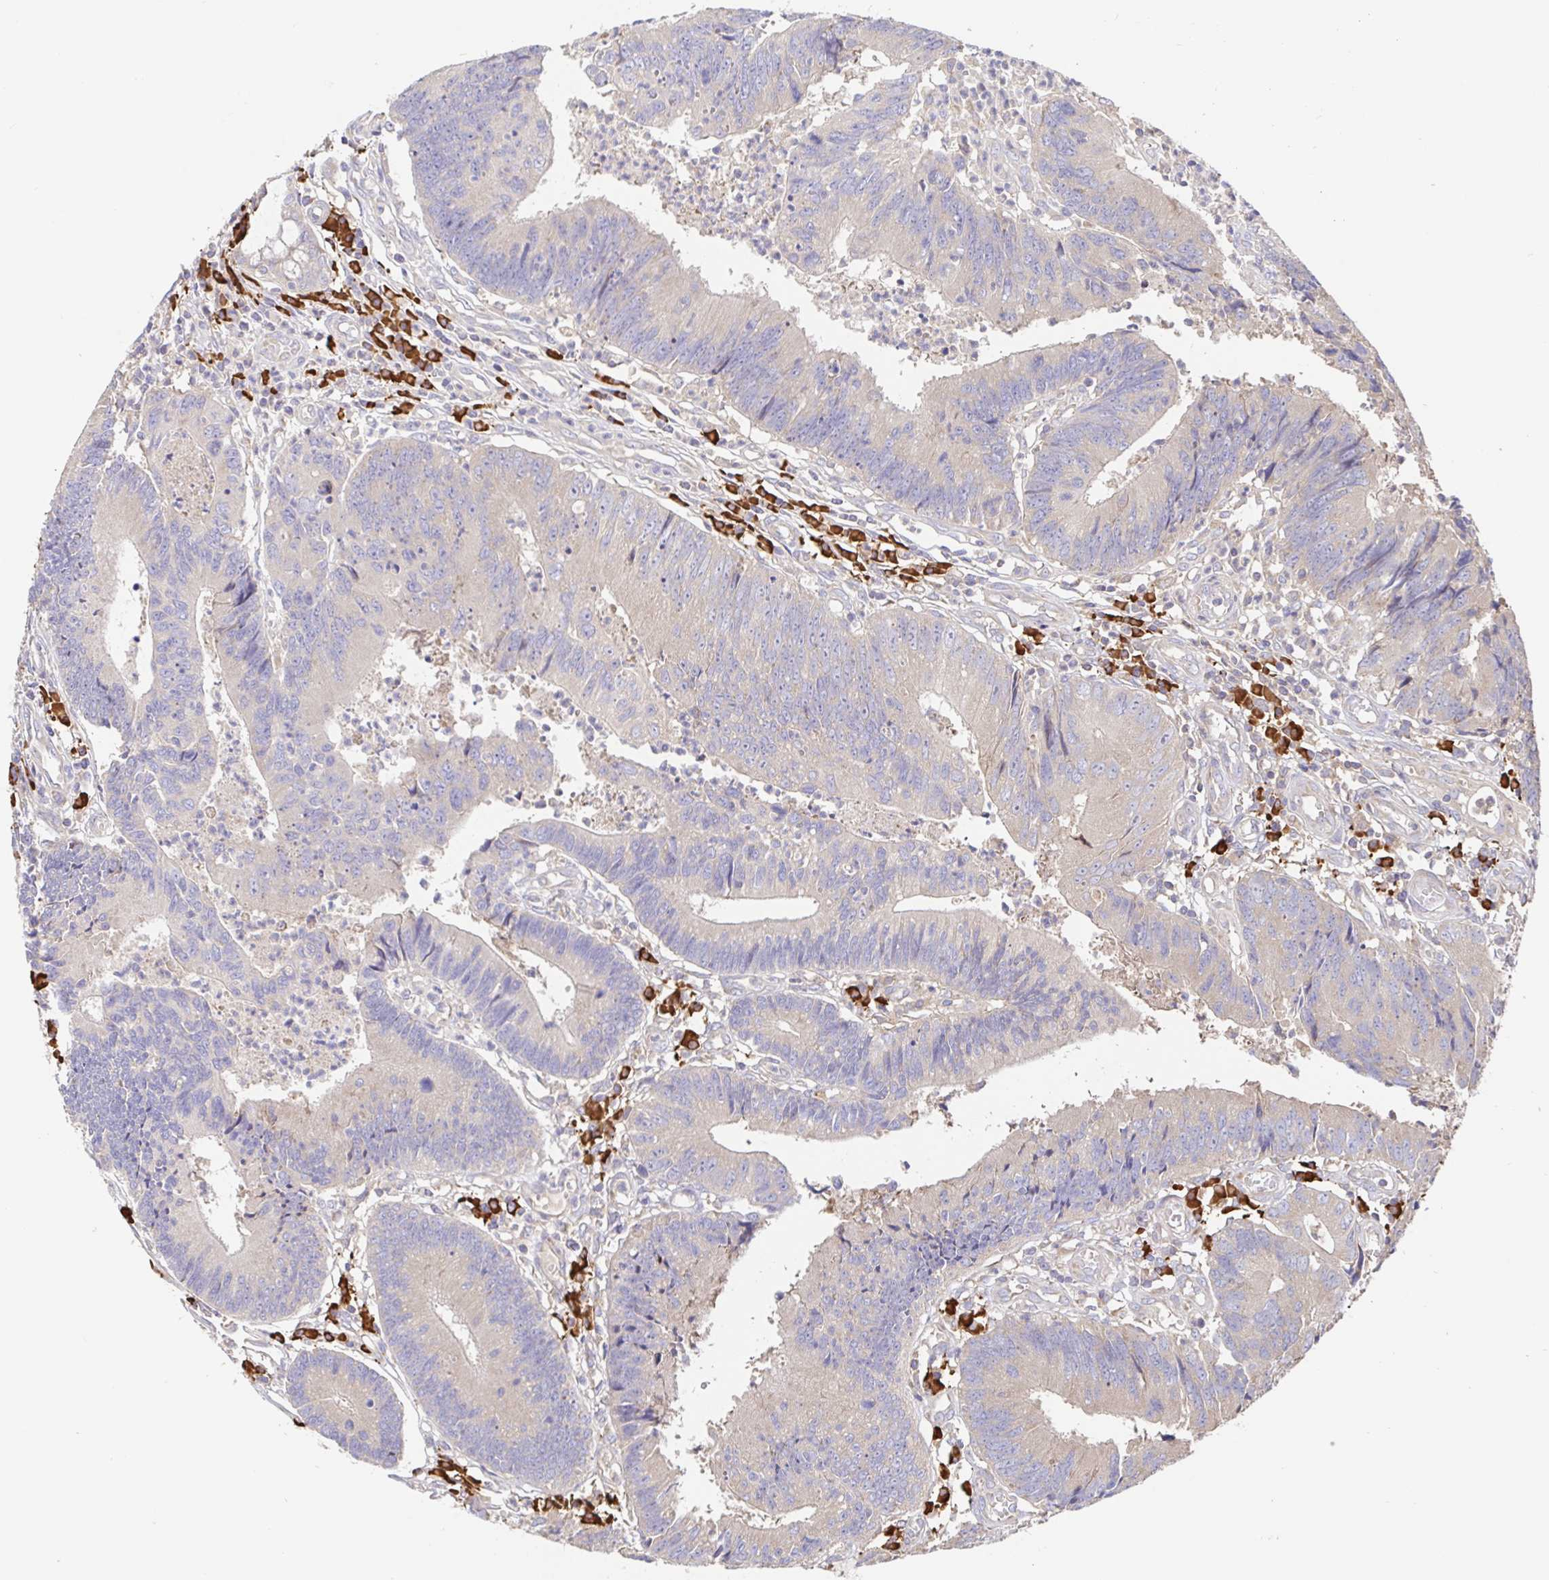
{"staining": {"intensity": "negative", "quantity": "none", "location": "none"}, "tissue": "colorectal cancer", "cell_type": "Tumor cells", "image_type": "cancer", "snomed": [{"axis": "morphology", "description": "Adenocarcinoma, NOS"}, {"axis": "topography", "description": "Colon"}], "caption": "Tumor cells show no significant expression in colorectal cancer (adenocarcinoma).", "gene": "HAGH", "patient": {"sex": "female", "age": 67}}